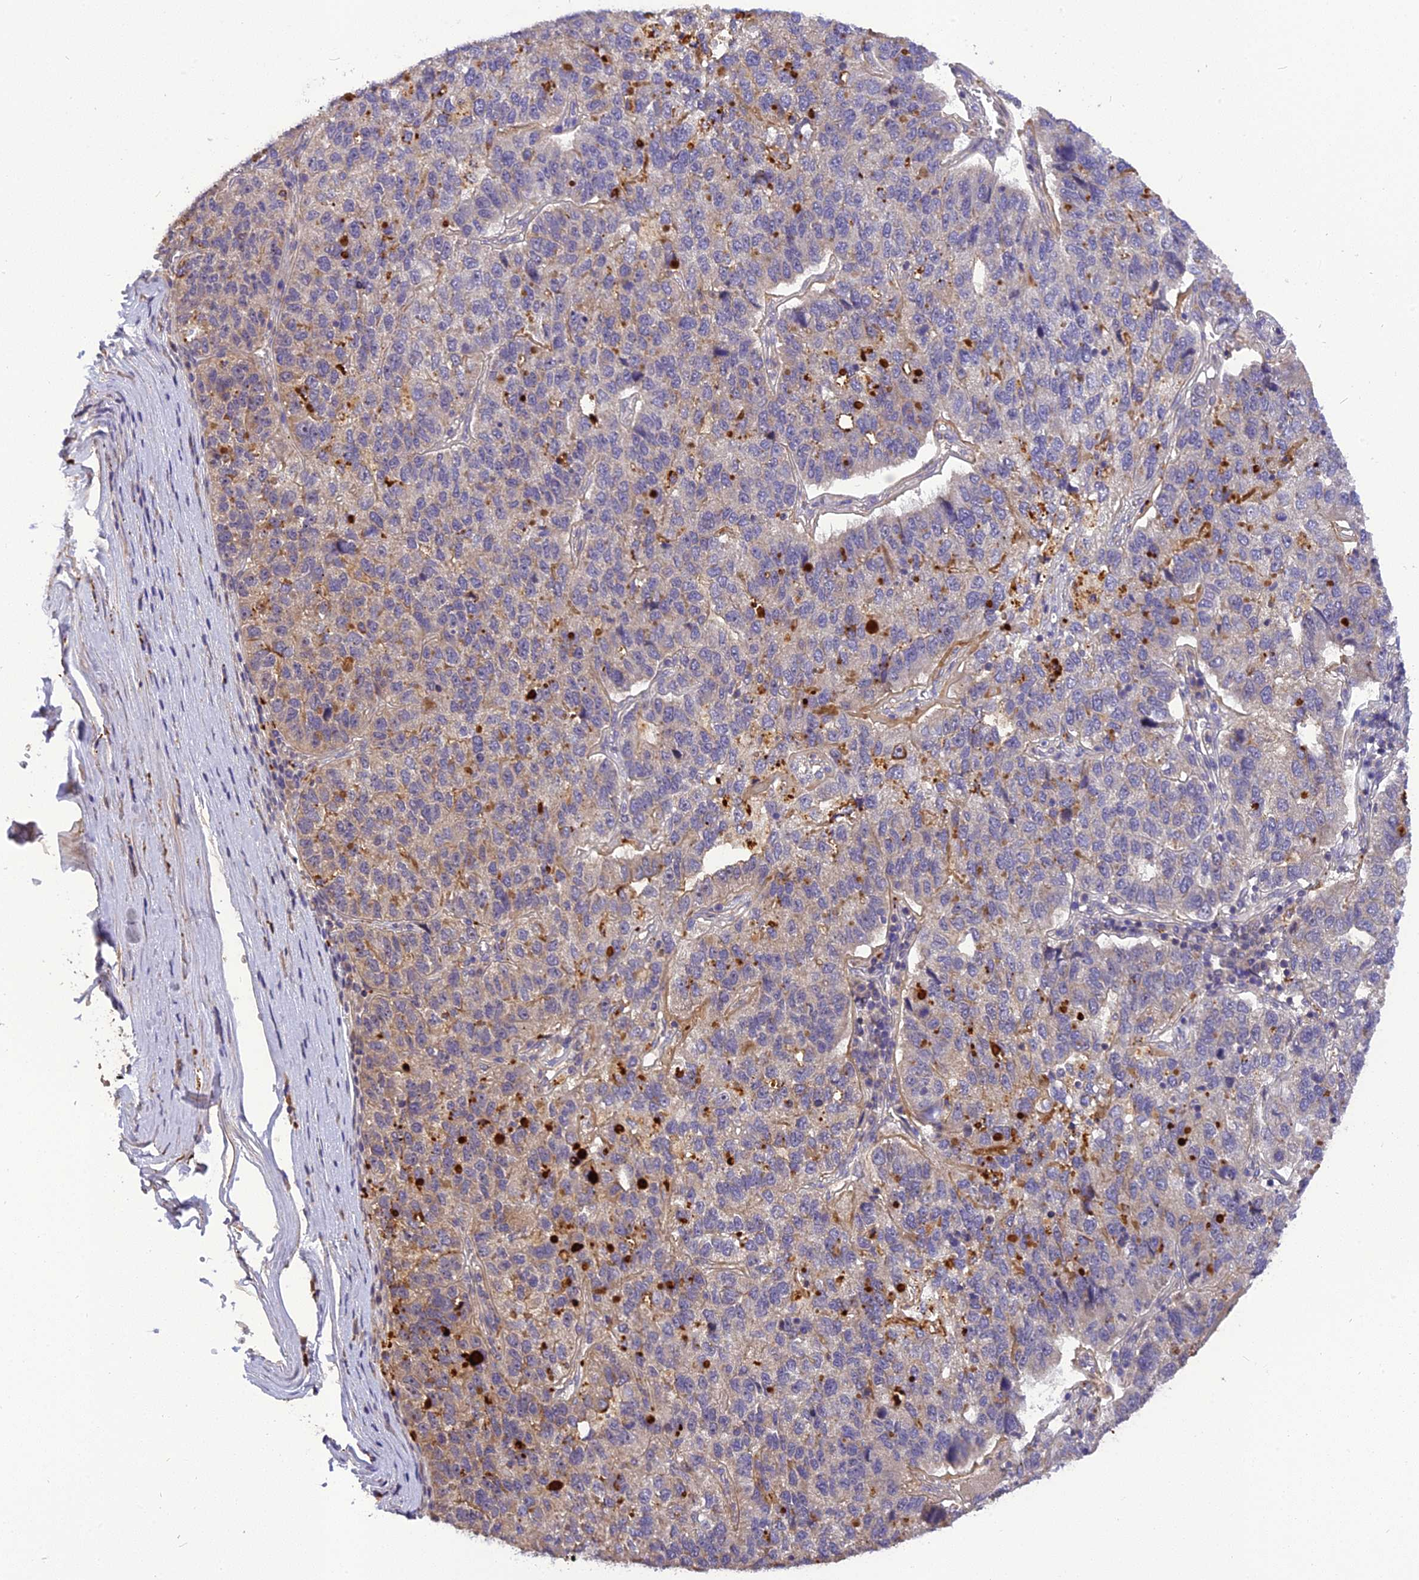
{"staining": {"intensity": "weak", "quantity": "<25%", "location": "cytoplasmic/membranous"}, "tissue": "pancreatic cancer", "cell_type": "Tumor cells", "image_type": "cancer", "snomed": [{"axis": "morphology", "description": "Adenocarcinoma, NOS"}, {"axis": "topography", "description": "Pancreas"}], "caption": "Histopathology image shows no significant protein expression in tumor cells of pancreatic adenocarcinoma.", "gene": "FNIP2", "patient": {"sex": "female", "age": 61}}